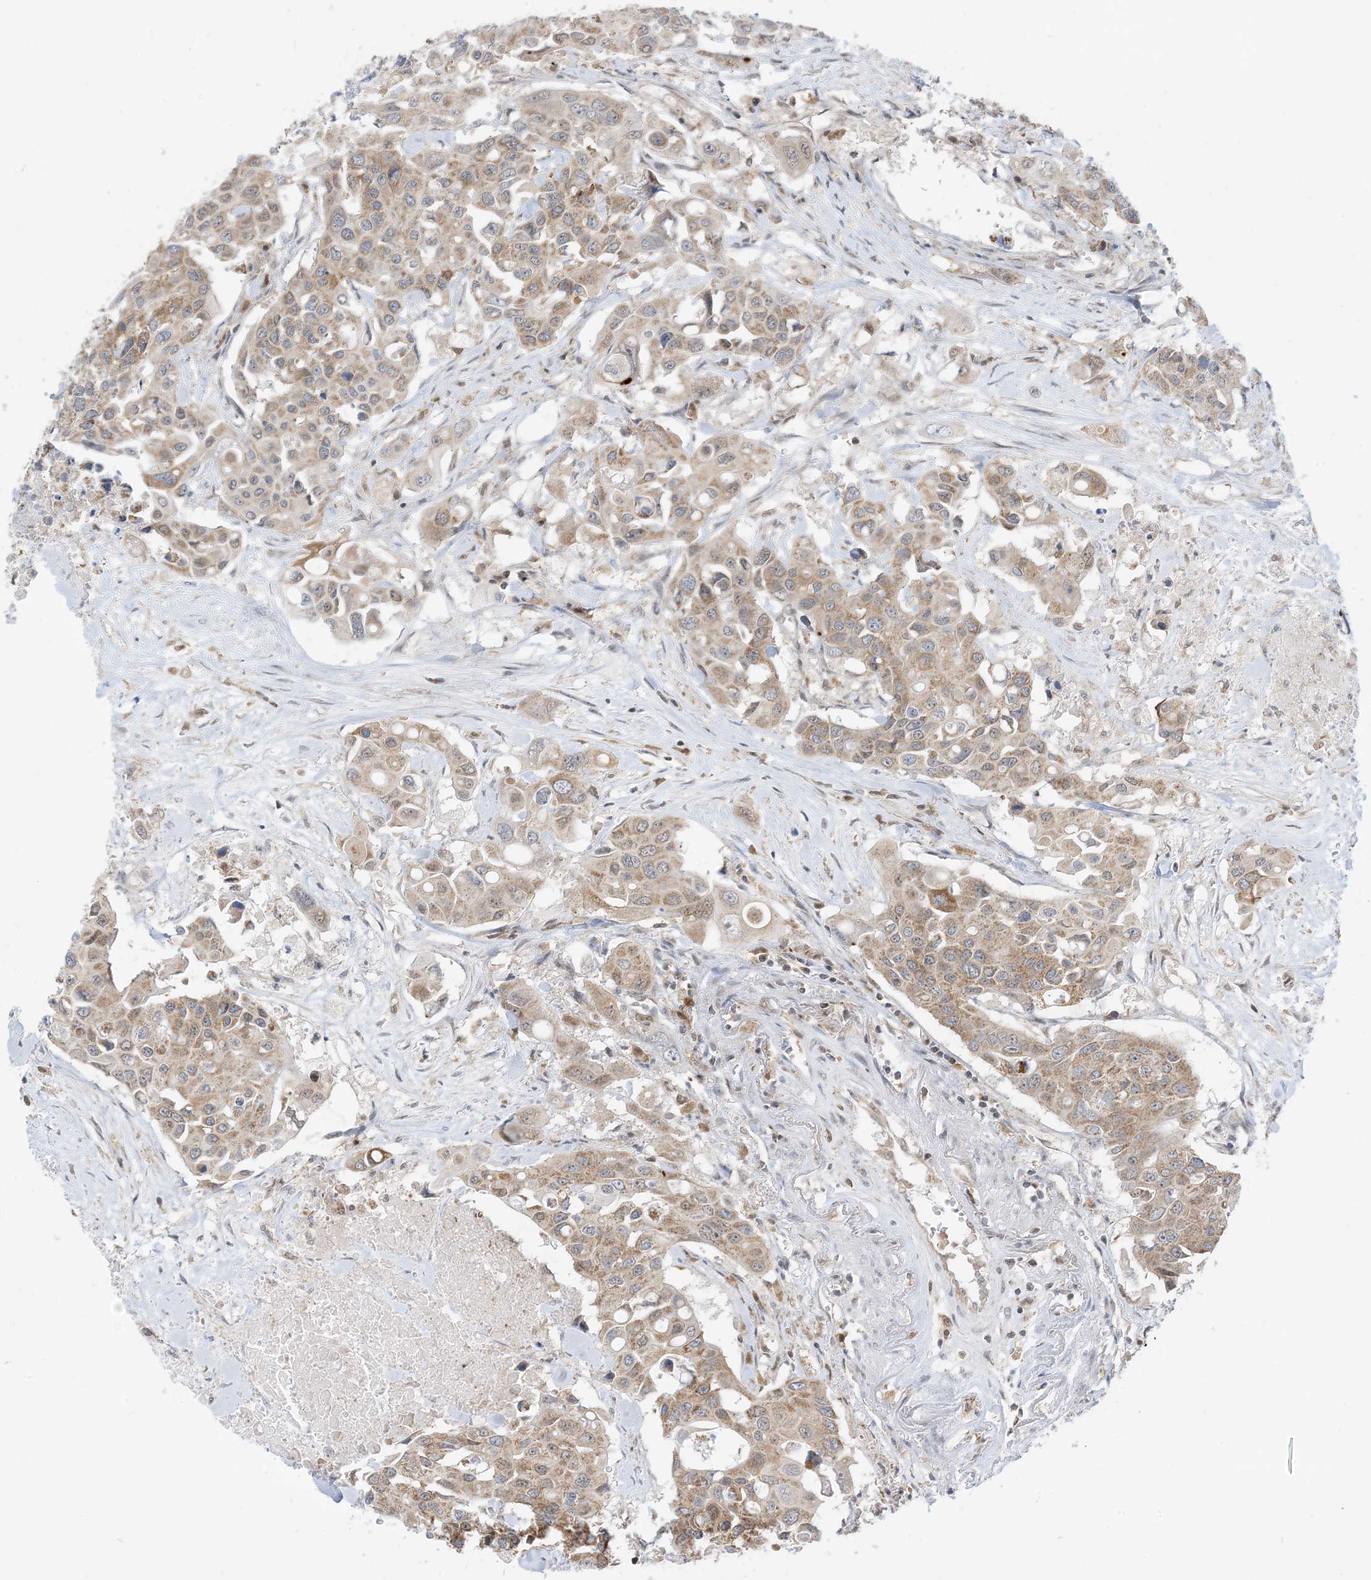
{"staining": {"intensity": "weak", "quantity": ">75%", "location": "cytoplasmic/membranous"}, "tissue": "colorectal cancer", "cell_type": "Tumor cells", "image_type": "cancer", "snomed": [{"axis": "morphology", "description": "Adenocarcinoma, NOS"}, {"axis": "topography", "description": "Colon"}], "caption": "The image demonstrates staining of colorectal adenocarcinoma, revealing weak cytoplasmic/membranous protein staining (brown color) within tumor cells.", "gene": "CASP4", "patient": {"sex": "male", "age": 77}}